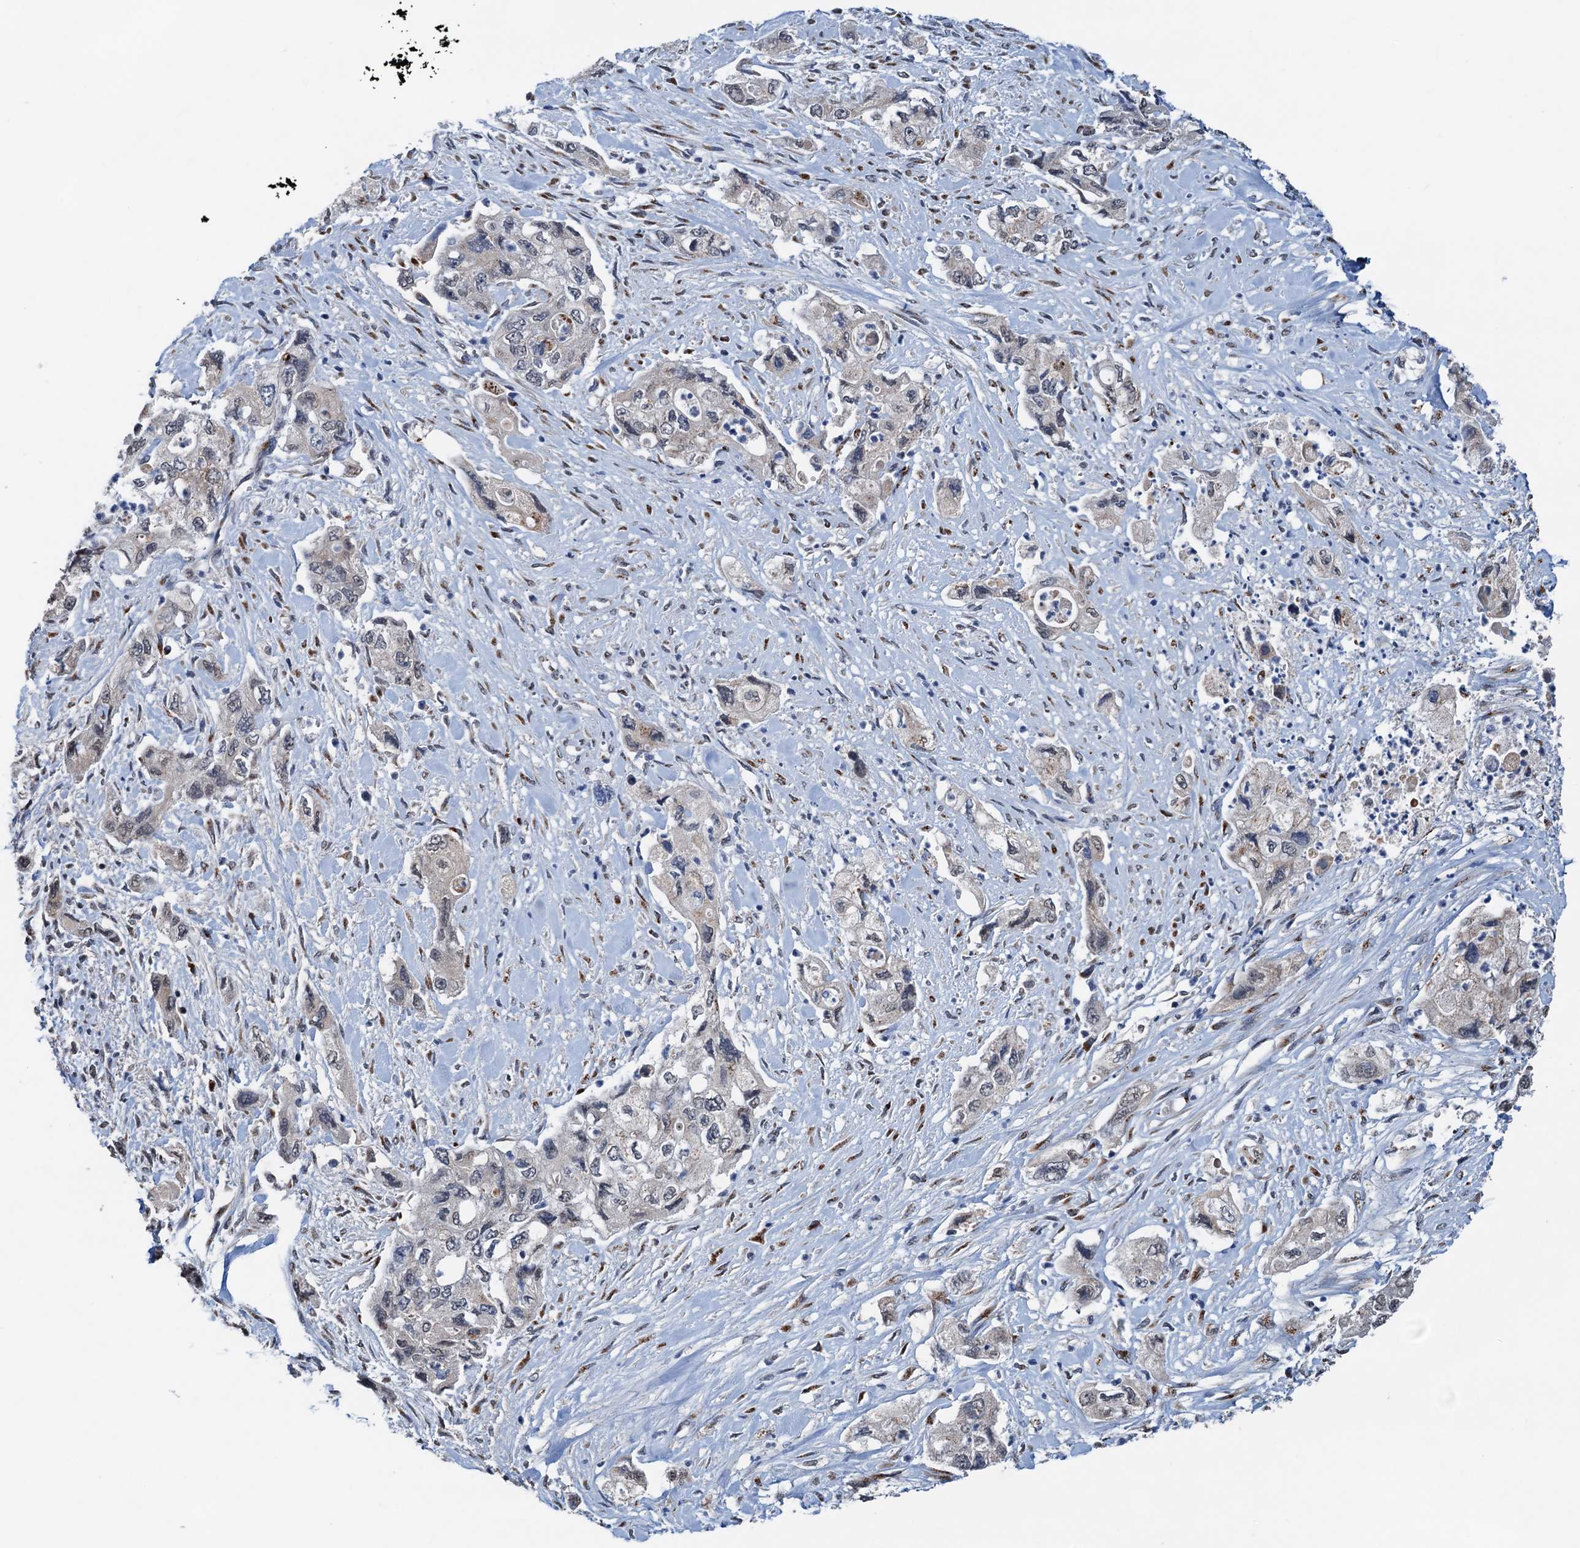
{"staining": {"intensity": "weak", "quantity": "<25%", "location": "cytoplasmic/membranous"}, "tissue": "pancreatic cancer", "cell_type": "Tumor cells", "image_type": "cancer", "snomed": [{"axis": "morphology", "description": "Adenocarcinoma, NOS"}, {"axis": "topography", "description": "Pancreas"}], "caption": "A histopathology image of pancreatic cancer (adenocarcinoma) stained for a protein reveals no brown staining in tumor cells.", "gene": "SHLD1", "patient": {"sex": "female", "age": 73}}